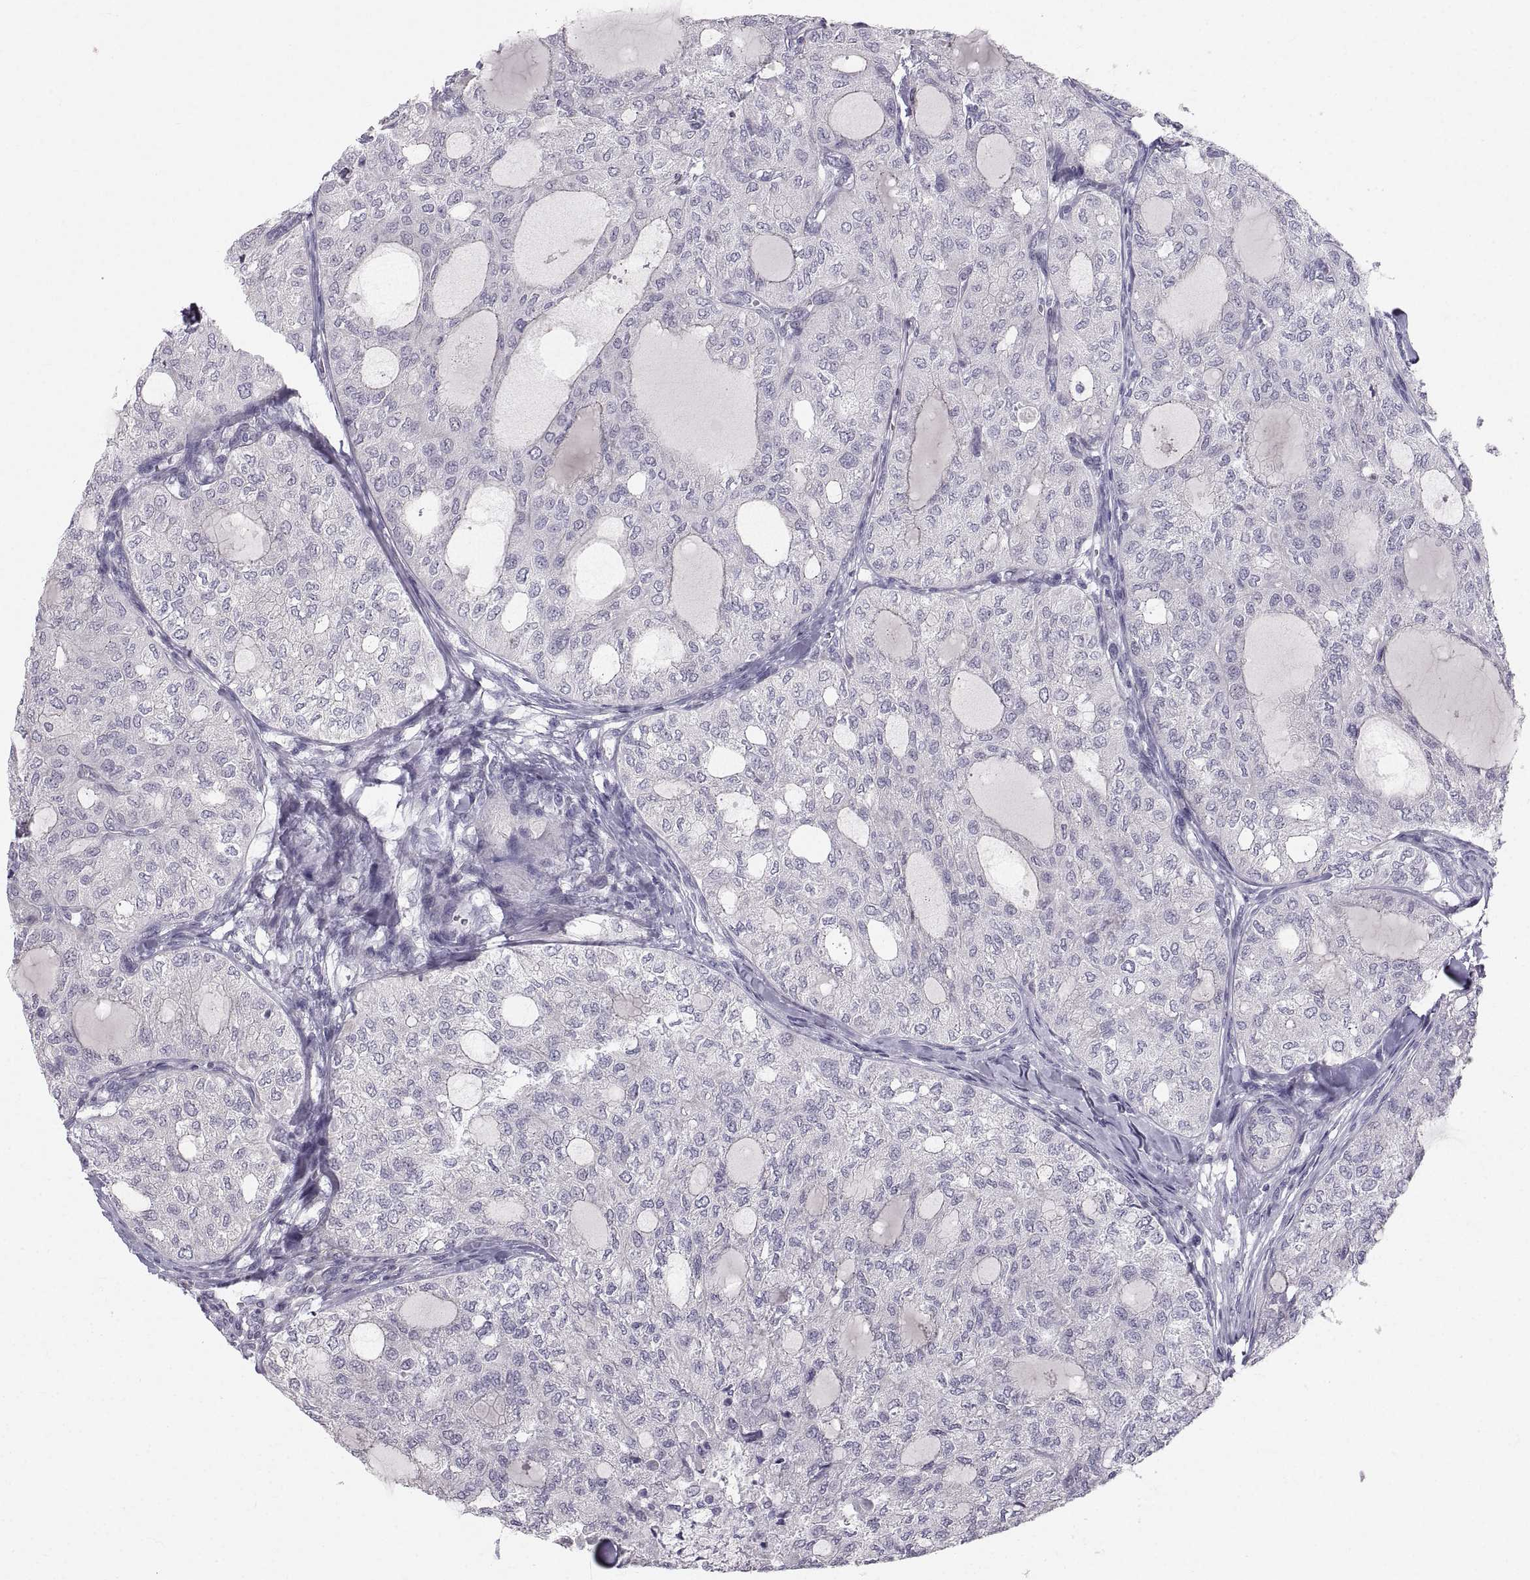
{"staining": {"intensity": "negative", "quantity": "none", "location": "none"}, "tissue": "thyroid cancer", "cell_type": "Tumor cells", "image_type": "cancer", "snomed": [{"axis": "morphology", "description": "Follicular adenoma carcinoma, NOS"}, {"axis": "topography", "description": "Thyroid gland"}], "caption": "Immunohistochemical staining of human thyroid cancer (follicular adenoma carcinoma) shows no significant positivity in tumor cells.", "gene": "ZNF185", "patient": {"sex": "male", "age": 75}}